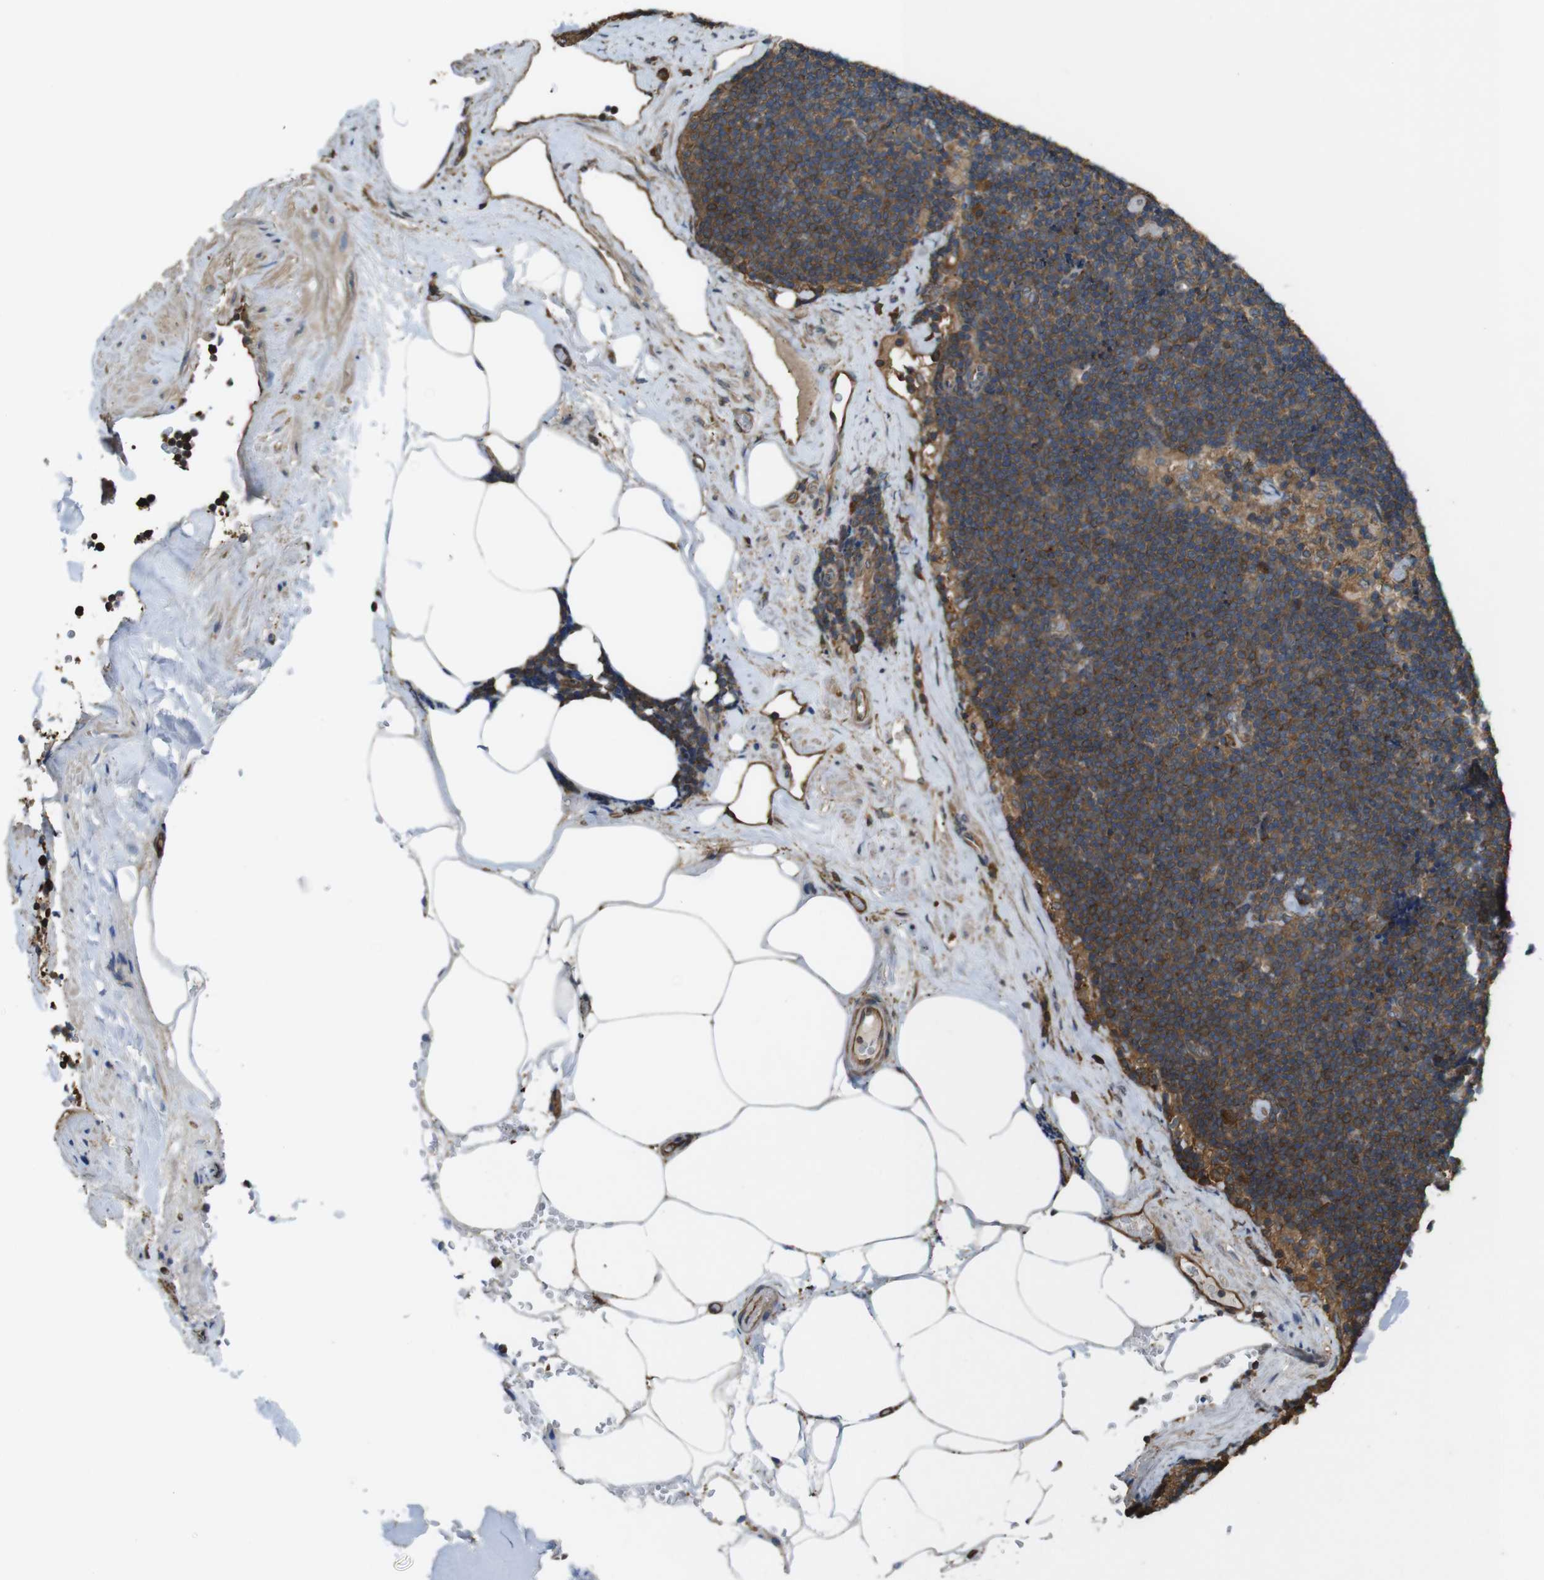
{"staining": {"intensity": "moderate", "quantity": ">75%", "location": "cytoplasmic/membranous"}, "tissue": "lymph node", "cell_type": "Germinal center cells", "image_type": "normal", "snomed": [{"axis": "morphology", "description": "Normal tissue, NOS"}, {"axis": "topography", "description": "Lymph node"}], "caption": "A photomicrograph showing moderate cytoplasmic/membranous positivity in about >75% of germinal center cells in normal lymph node, as visualized by brown immunohistochemical staining.", "gene": "ARHGDIA", "patient": {"sex": "male", "age": 63}}